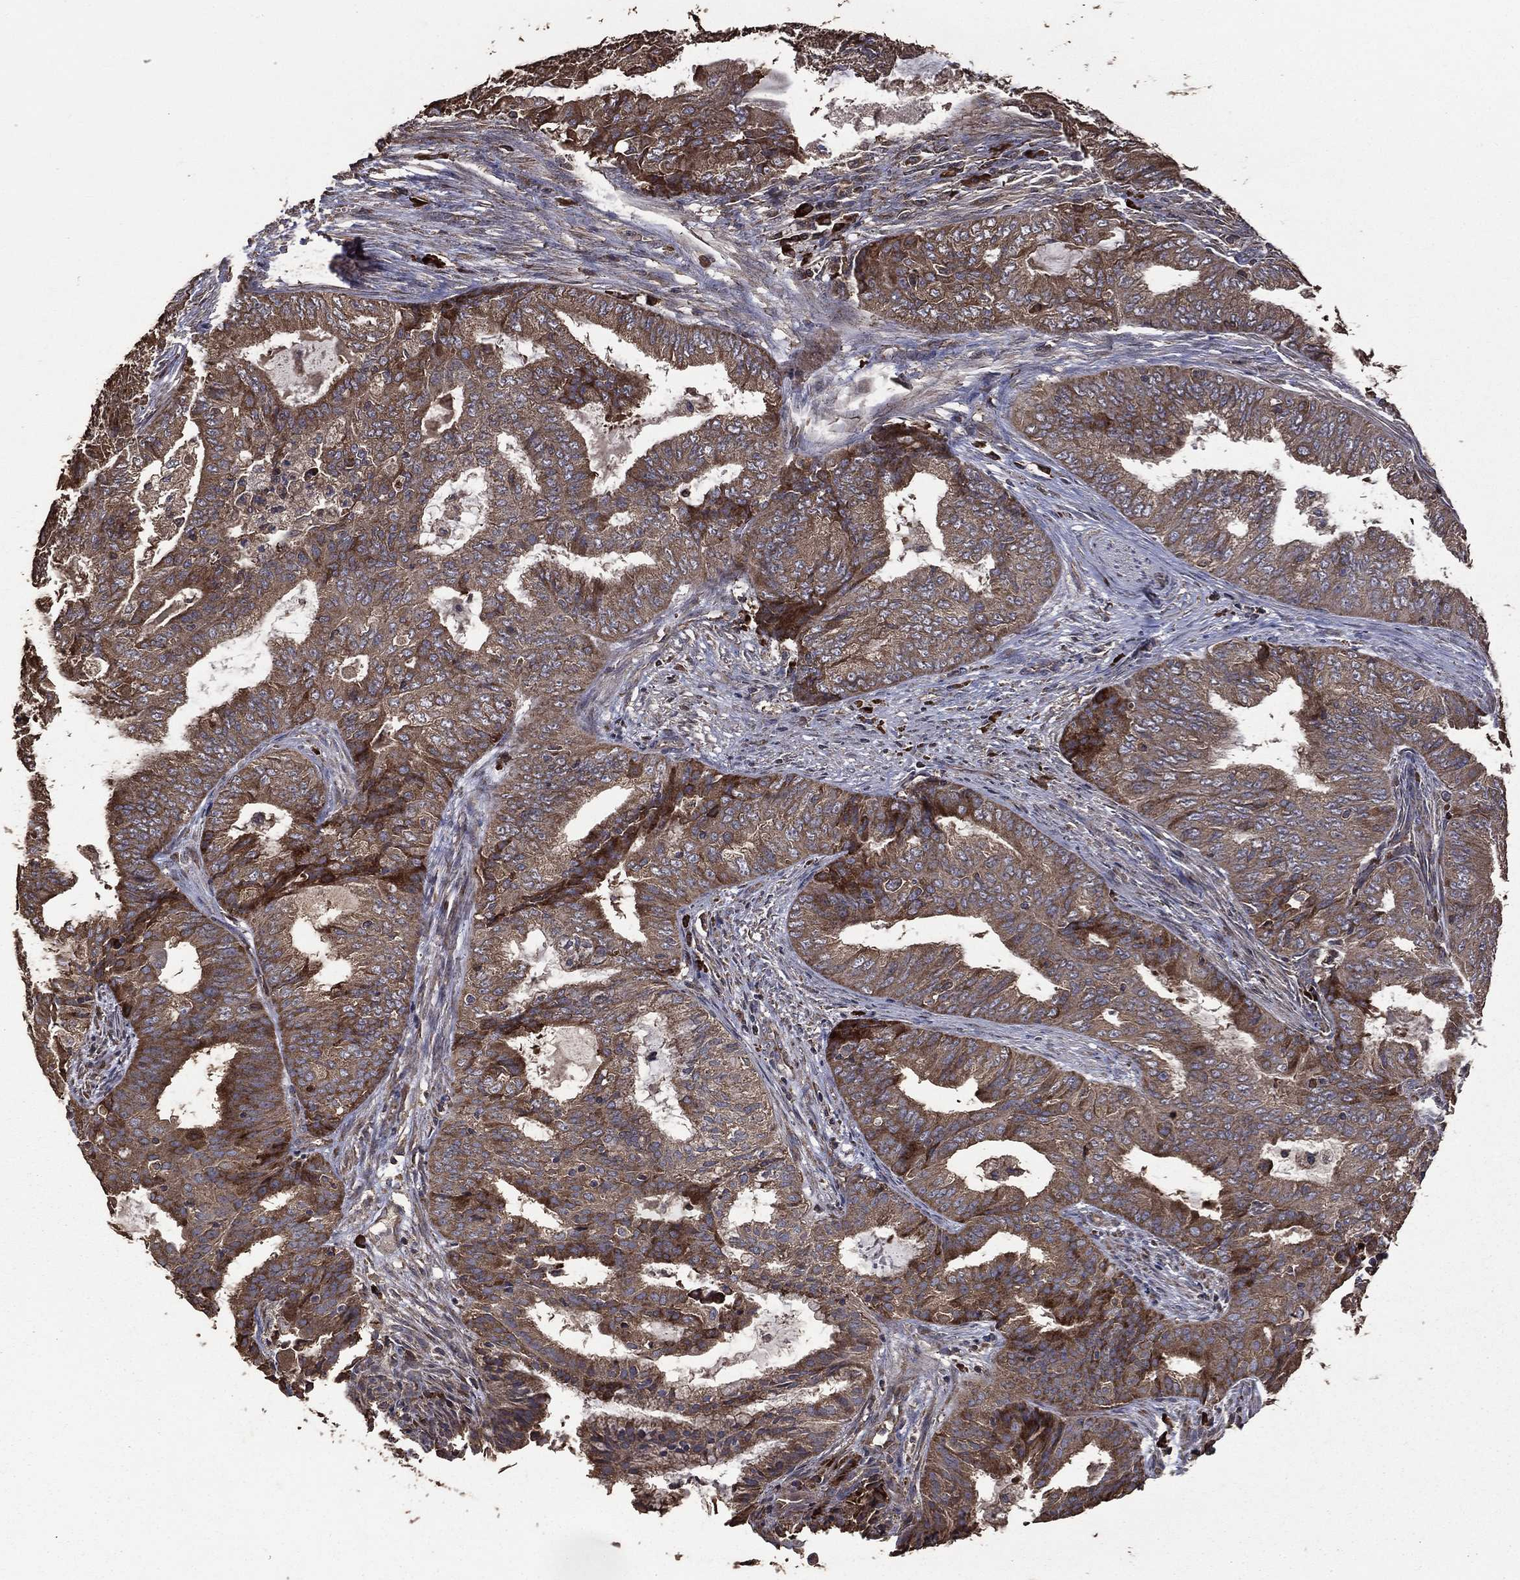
{"staining": {"intensity": "moderate", "quantity": ">75%", "location": "cytoplasmic/membranous"}, "tissue": "endometrial cancer", "cell_type": "Tumor cells", "image_type": "cancer", "snomed": [{"axis": "morphology", "description": "Adenocarcinoma, NOS"}, {"axis": "topography", "description": "Endometrium"}], "caption": "Immunohistochemical staining of endometrial cancer (adenocarcinoma) displays moderate cytoplasmic/membranous protein positivity in about >75% of tumor cells.", "gene": "METTL27", "patient": {"sex": "female", "age": 62}}